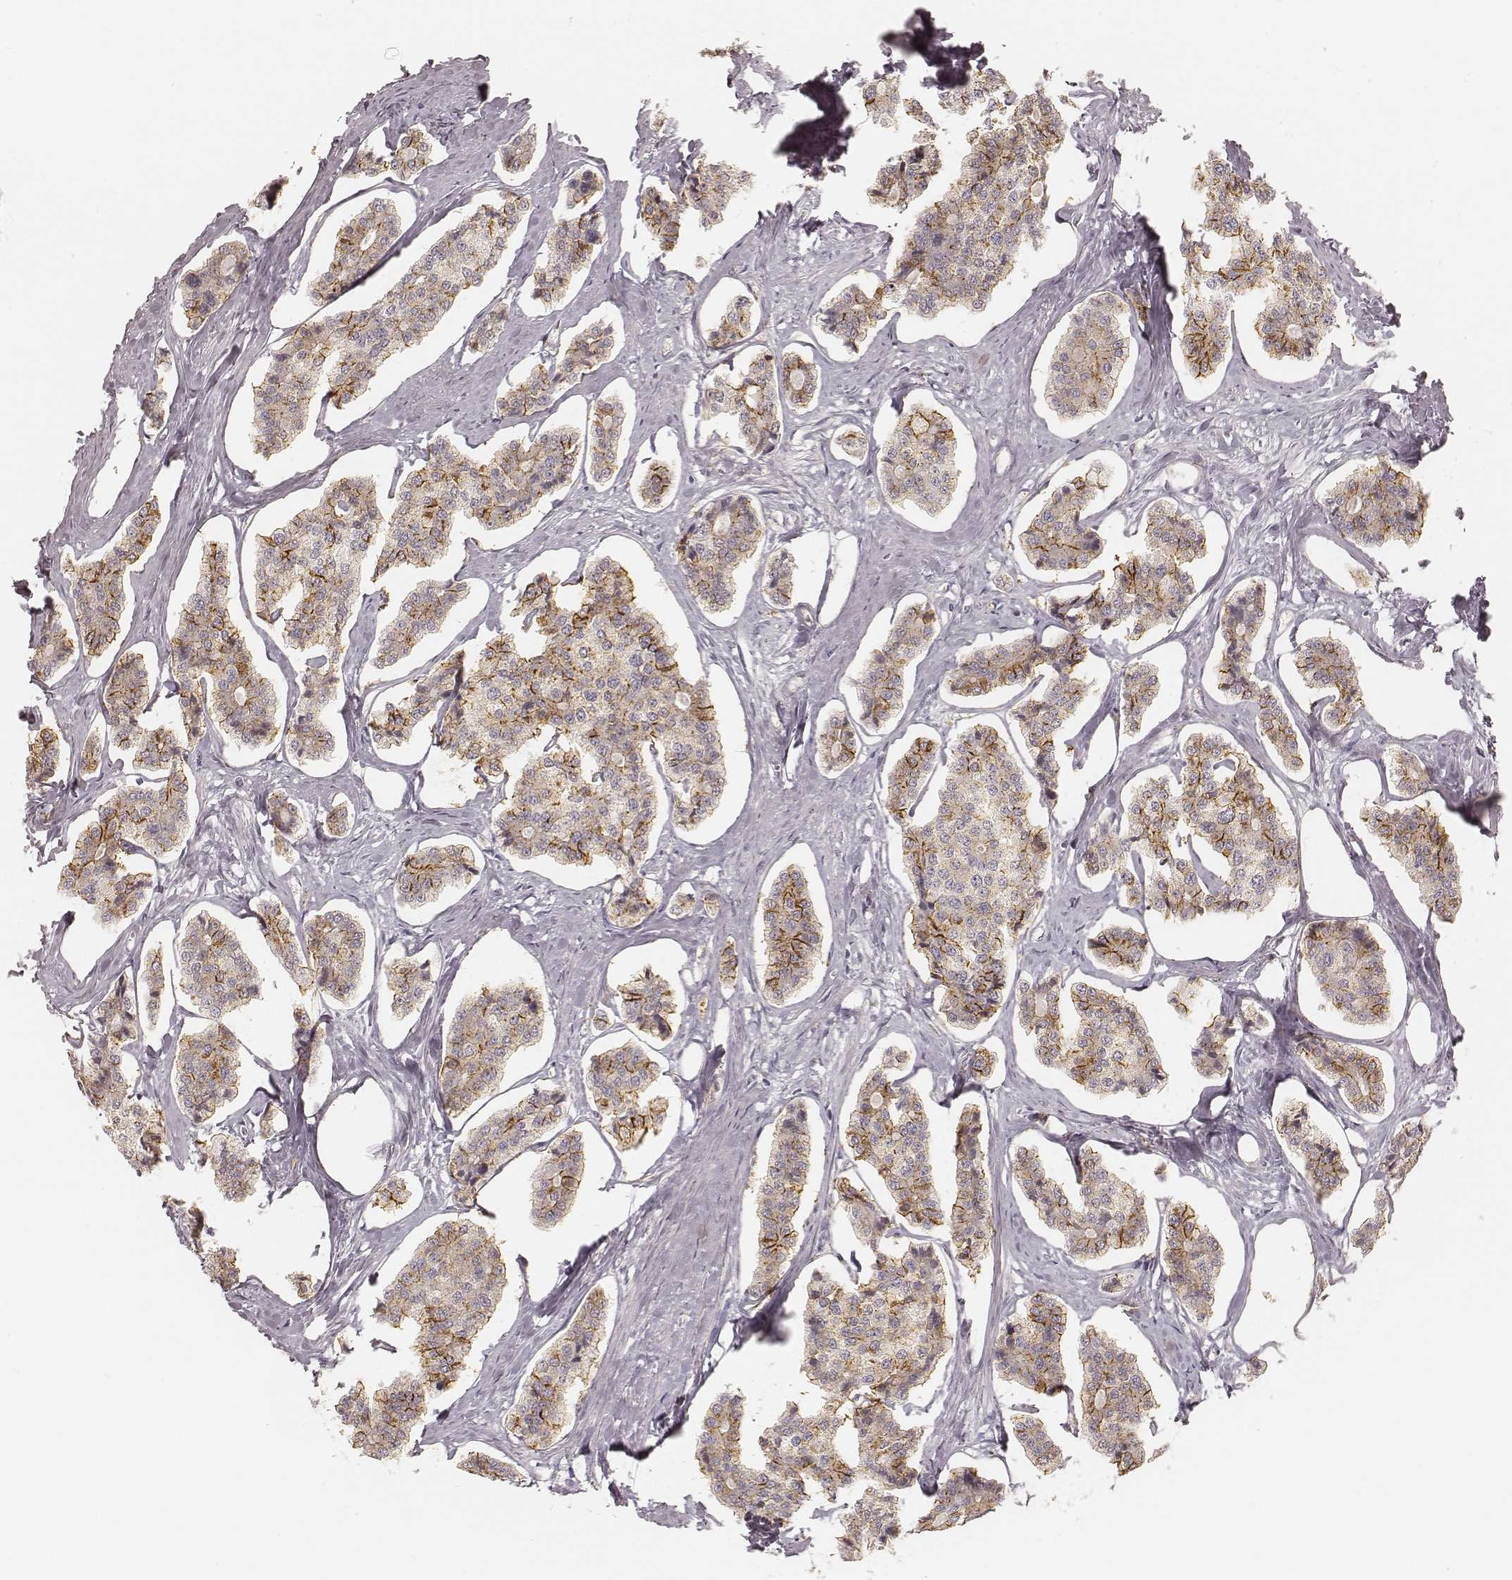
{"staining": {"intensity": "moderate", "quantity": "25%-75%", "location": "cytoplasmic/membranous"}, "tissue": "carcinoid", "cell_type": "Tumor cells", "image_type": "cancer", "snomed": [{"axis": "morphology", "description": "Carcinoid, malignant, NOS"}, {"axis": "topography", "description": "Small intestine"}], "caption": "Carcinoid (malignant) stained with a protein marker reveals moderate staining in tumor cells.", "gene": "GORASP2", "patient": {"sex": "female", "age": 65}}